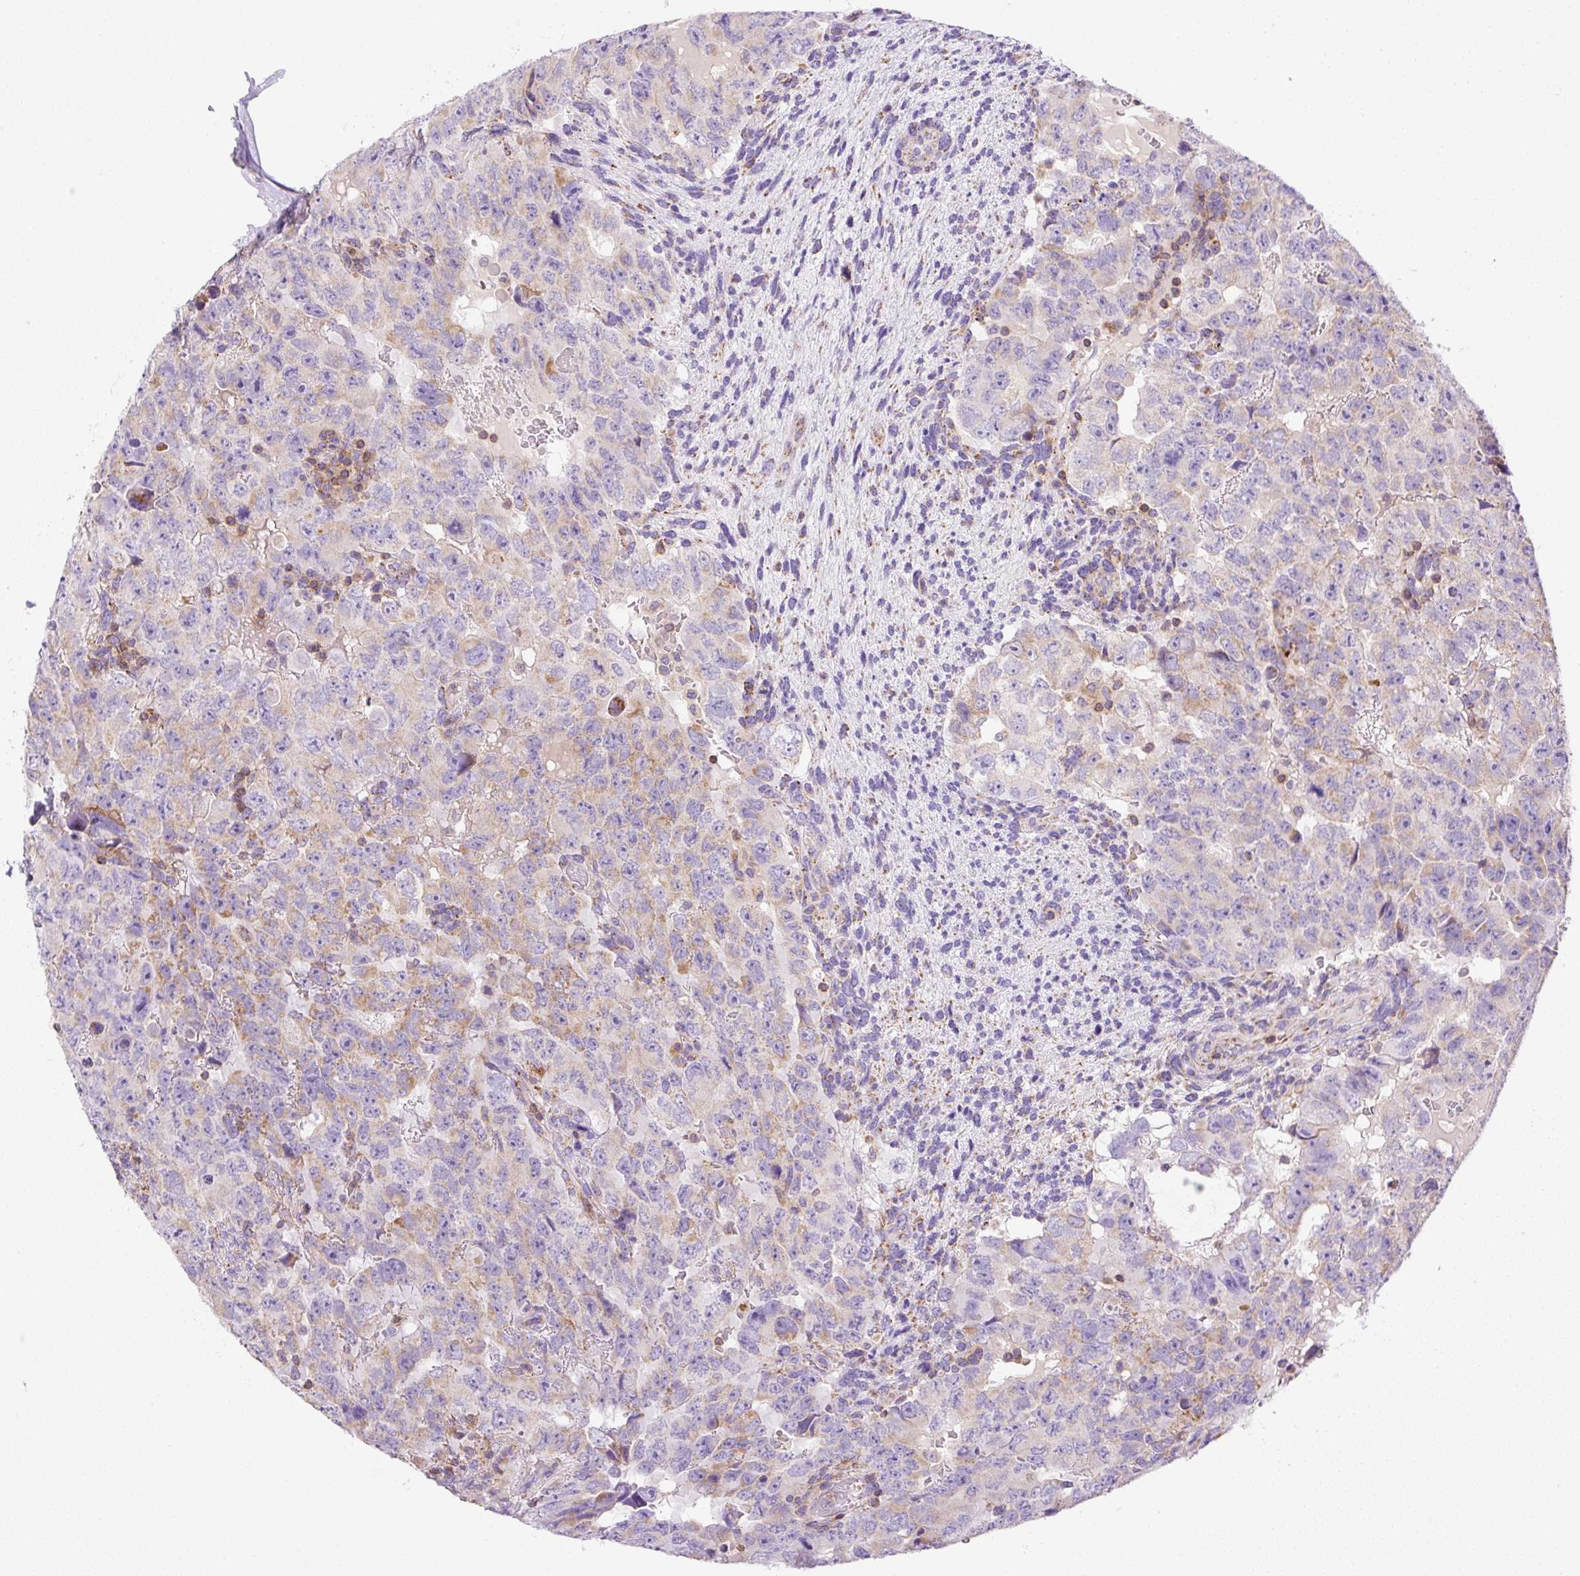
{"staining": {"intensity": "weak", "quantity": "<25%", "location": "cytoplasmic/membranous"}, "tissue": "testis cancer", "cell_type": "Tumor cells", "image_type": "cancer", "snomed": [{"axis": "morphology", "description": "Carcinoma, Embryonal, NOS"}, {"axis": "topography", "description": "Testis"}], "caption": "Tumor cells are negative for protein expression in human testis embryonal carcinoma.", "gene": "NF1", "patient": {"sex": "male", "age": 24}}